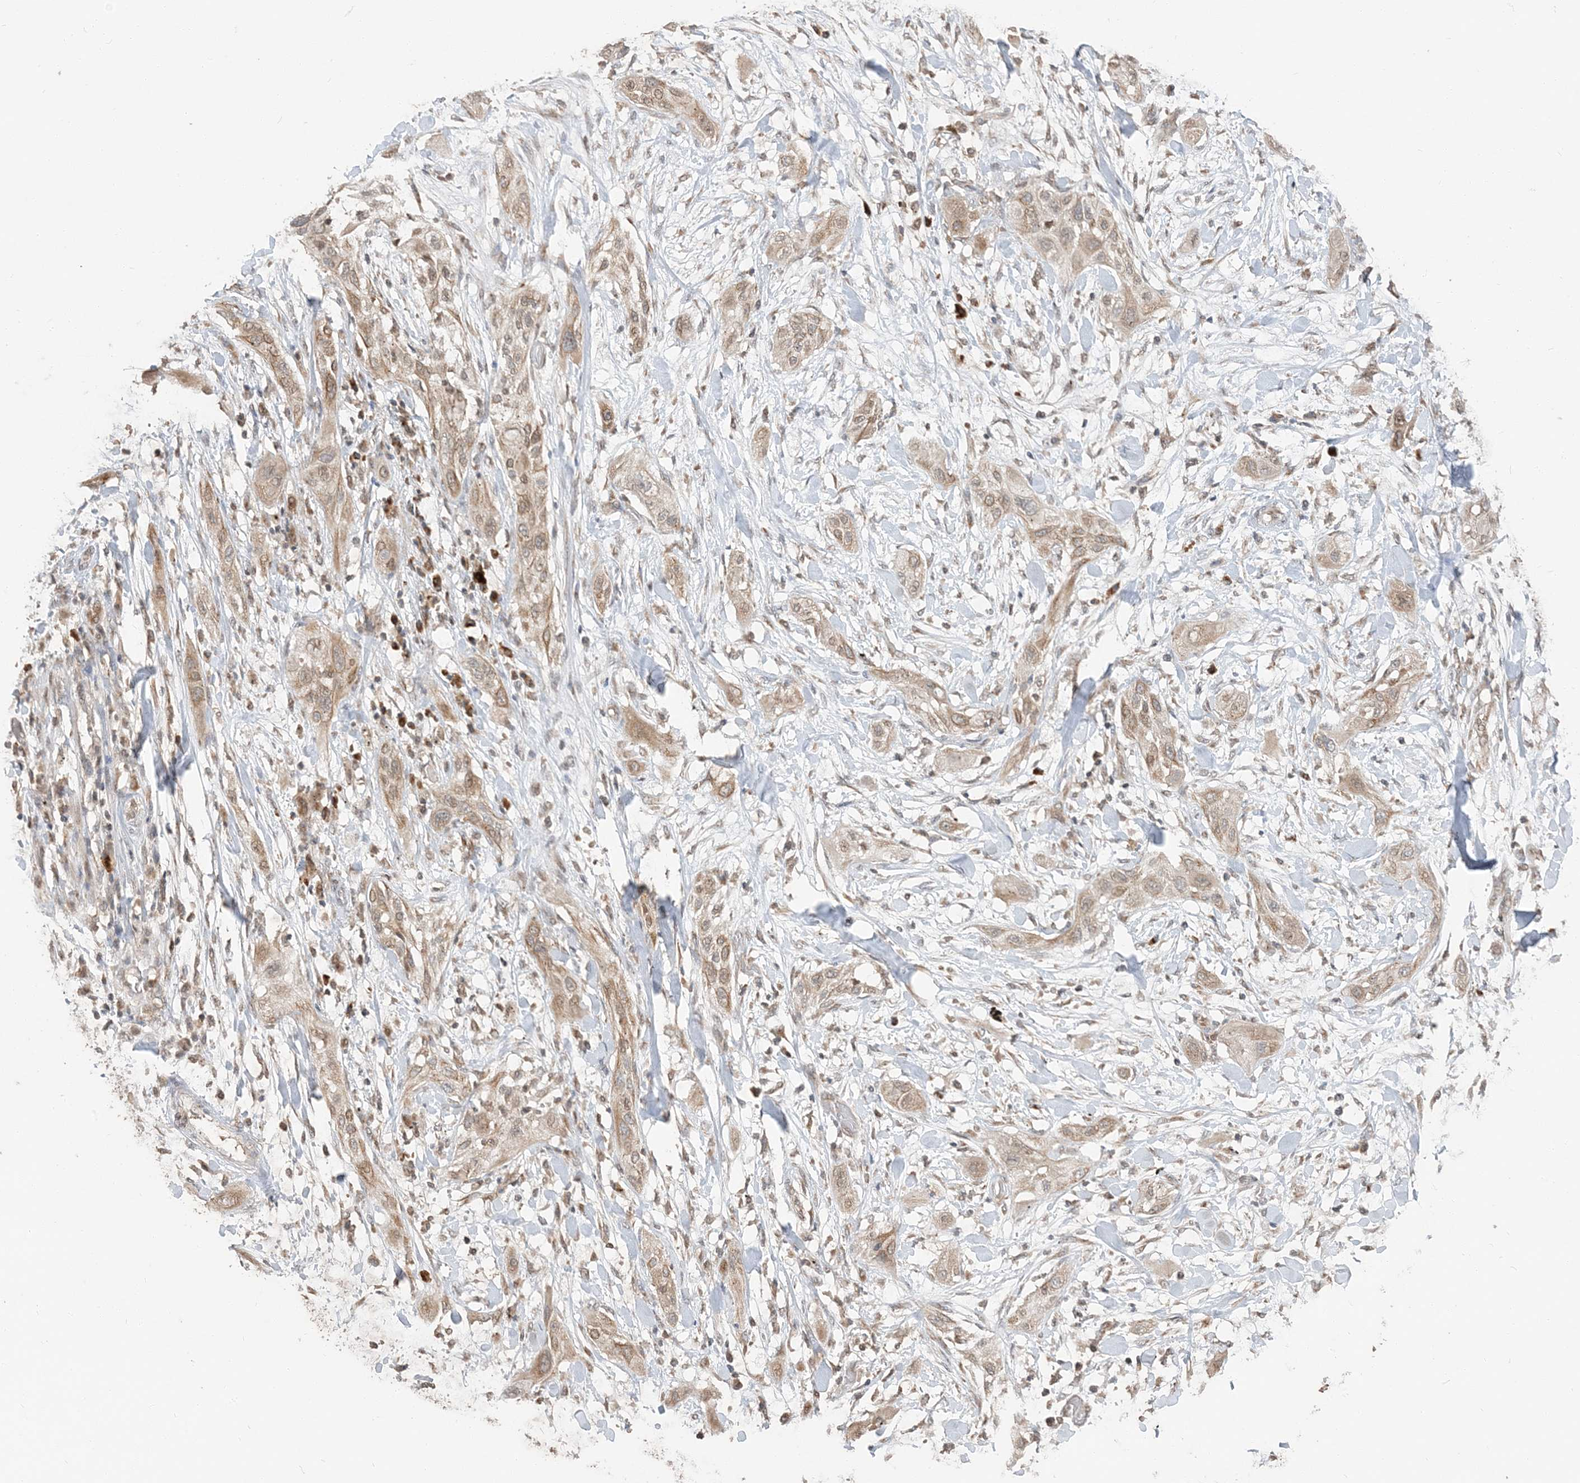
{"staining": {"intensity": "weak", "quantity": ">75%", "location": "cytoplasmic/membranous,nuclear"}, "tissue": "lung cancer", "cell_type": "Tumor cells", "image_type": "cancer", "snomed": [{"axis": "morphology", "description": "Squamous cell carcinoma, NOS"}, {"axis": "topography", "description": "Lung"}], "caption": "Protein expression analysis of human lung cancer reveals weak cytoplasmic/membranous and nuclear expression in approximately >75% of tumor cells. (Stains: DAB (3,3'-diaminobenzidine) in brown, nuclei in blue, Microscopy: brightfield microscopy at high magnification).", "gene": "RER1", "patient": {"sex": "female", "age": 47}}